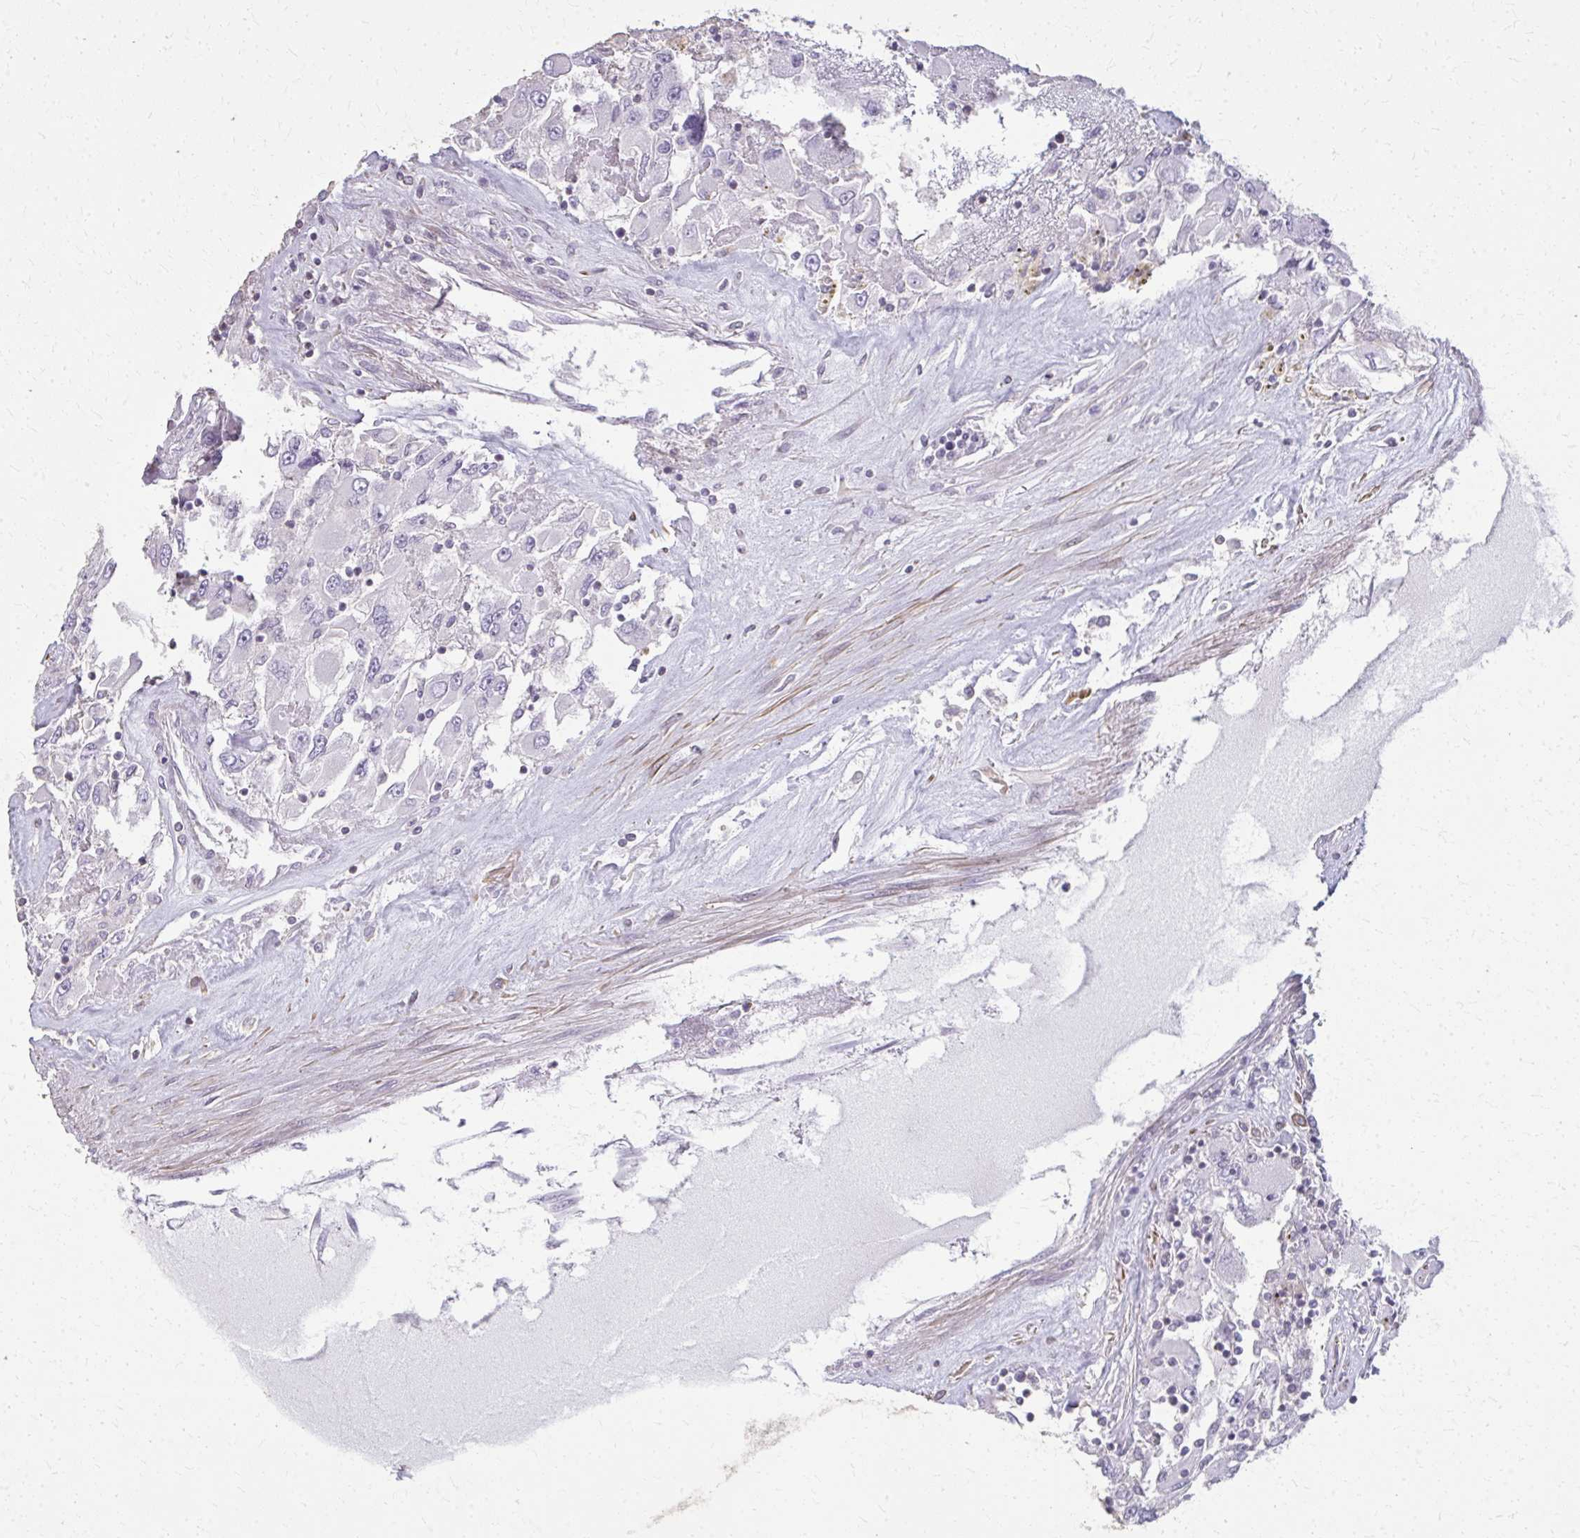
{"staining": {"intensity": "negative", "quantity": "none", "location": "none"}, "tissue": "renal cancer", "cell_type": "Tumor cells", "image_type": "cancer", "snomed": [{"axis": "morphology", "description": "Adenocarcinoma, NOS"}, {"axis": "topography", "description": "Kidney"}], "caption": "Renal adenocarcinoma stained for a protein using IHC reveals no expression tumor cells.", "gene": "TENM4", "patient": {"sex": "female", "age": 52}}